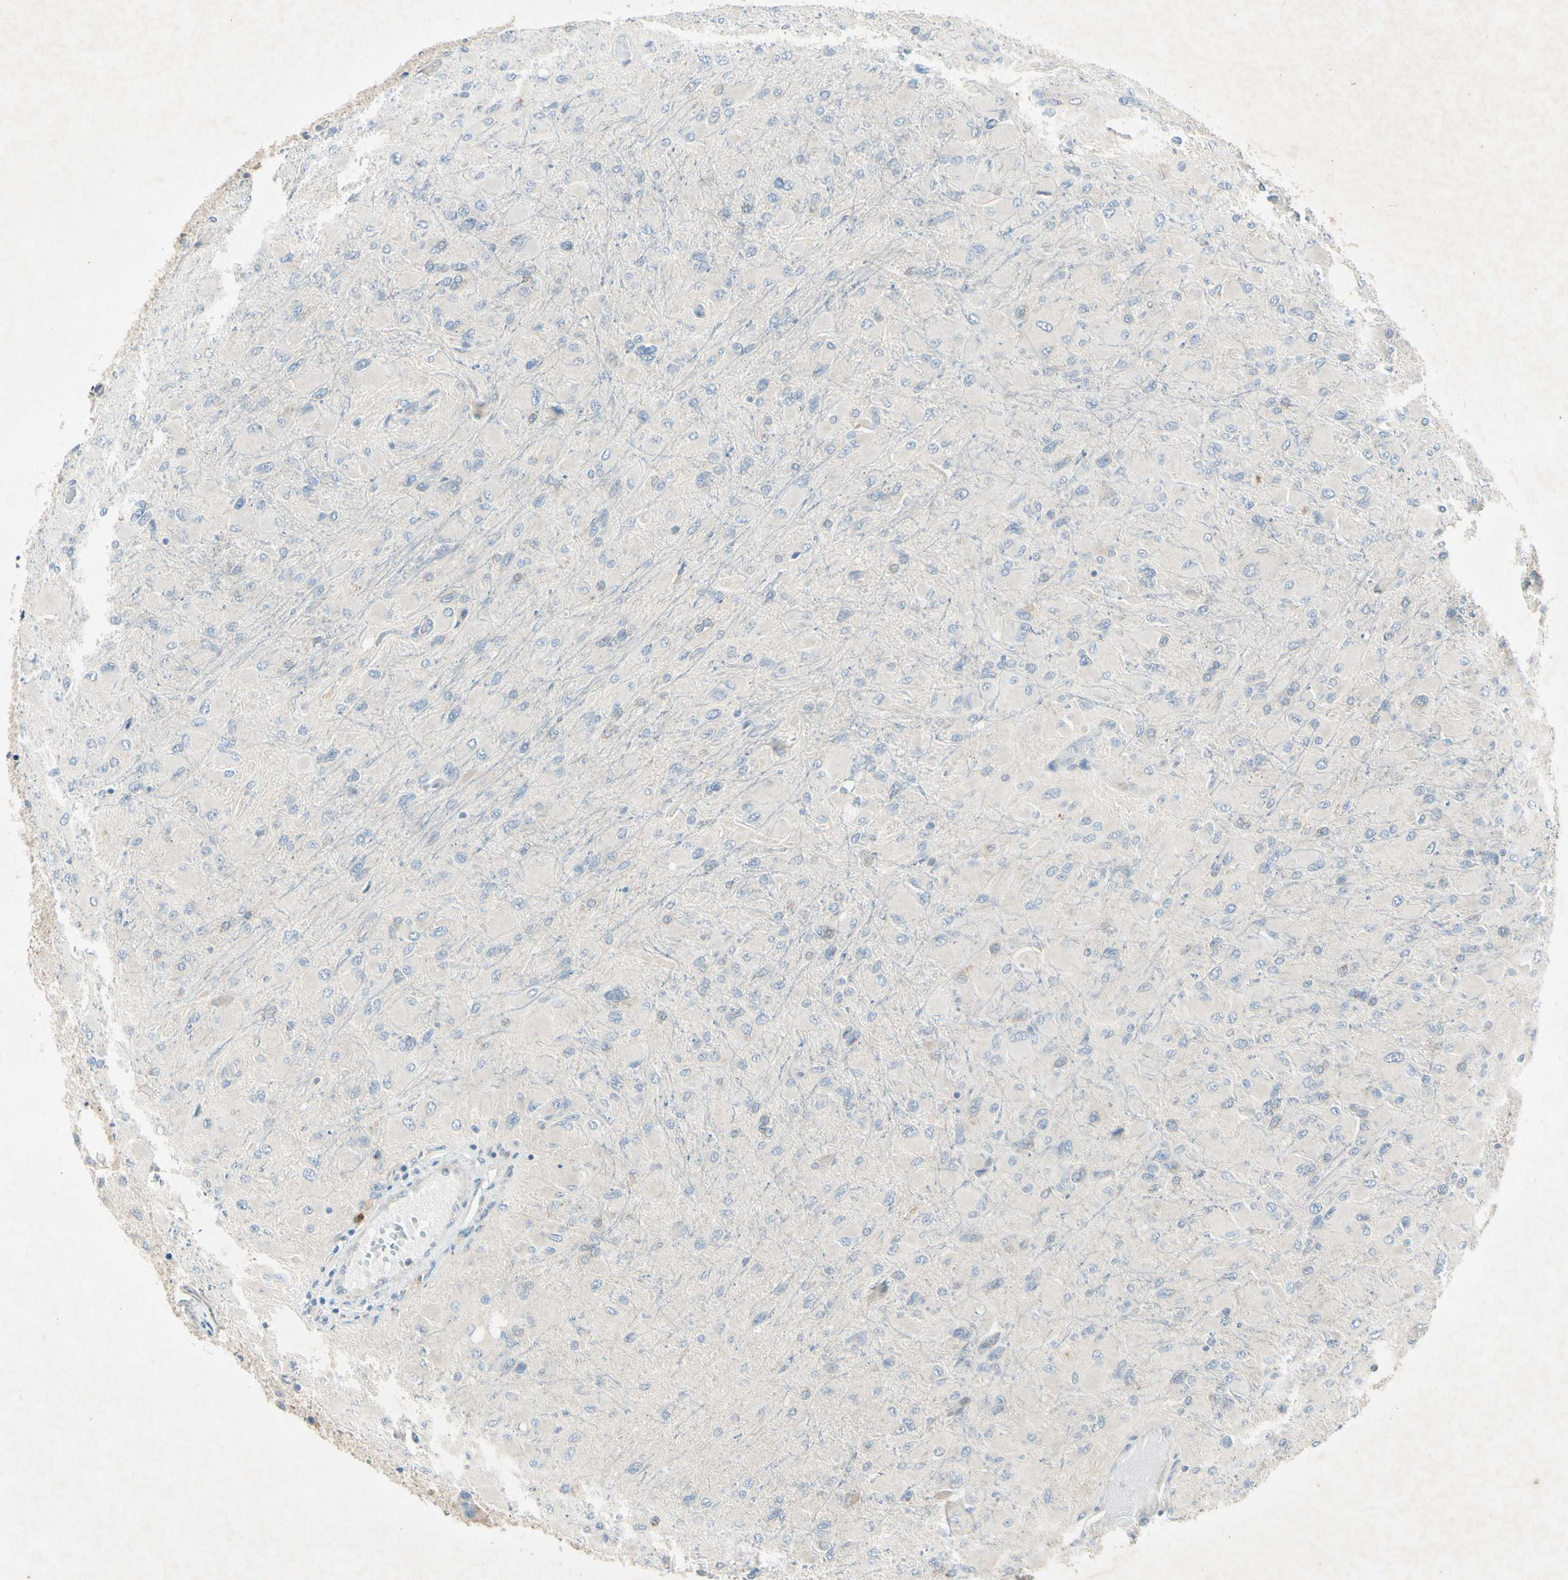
{"staining": {"intensity": "negative", "quantity": "none", "location": "none"}, "tissue": "glioma", "cell_type": "Tumor cells", "image_type": "cancer", "snomed": [{"axis": "morphology", "description": "Glioma, malignant, High grade"}, {"axis": "topography", "description": "Cerebral cortex"}], "caption": "Tumor cells show no significant expression in malignant glioma (high-grade). The staining was performed using DAB to visualize the protein expression in brown, while the nuclei were stained in blue with hematoxylin (Magnification: 20x).", "gene": "AATK", "patient": {"sex": "female", "age": 36}}